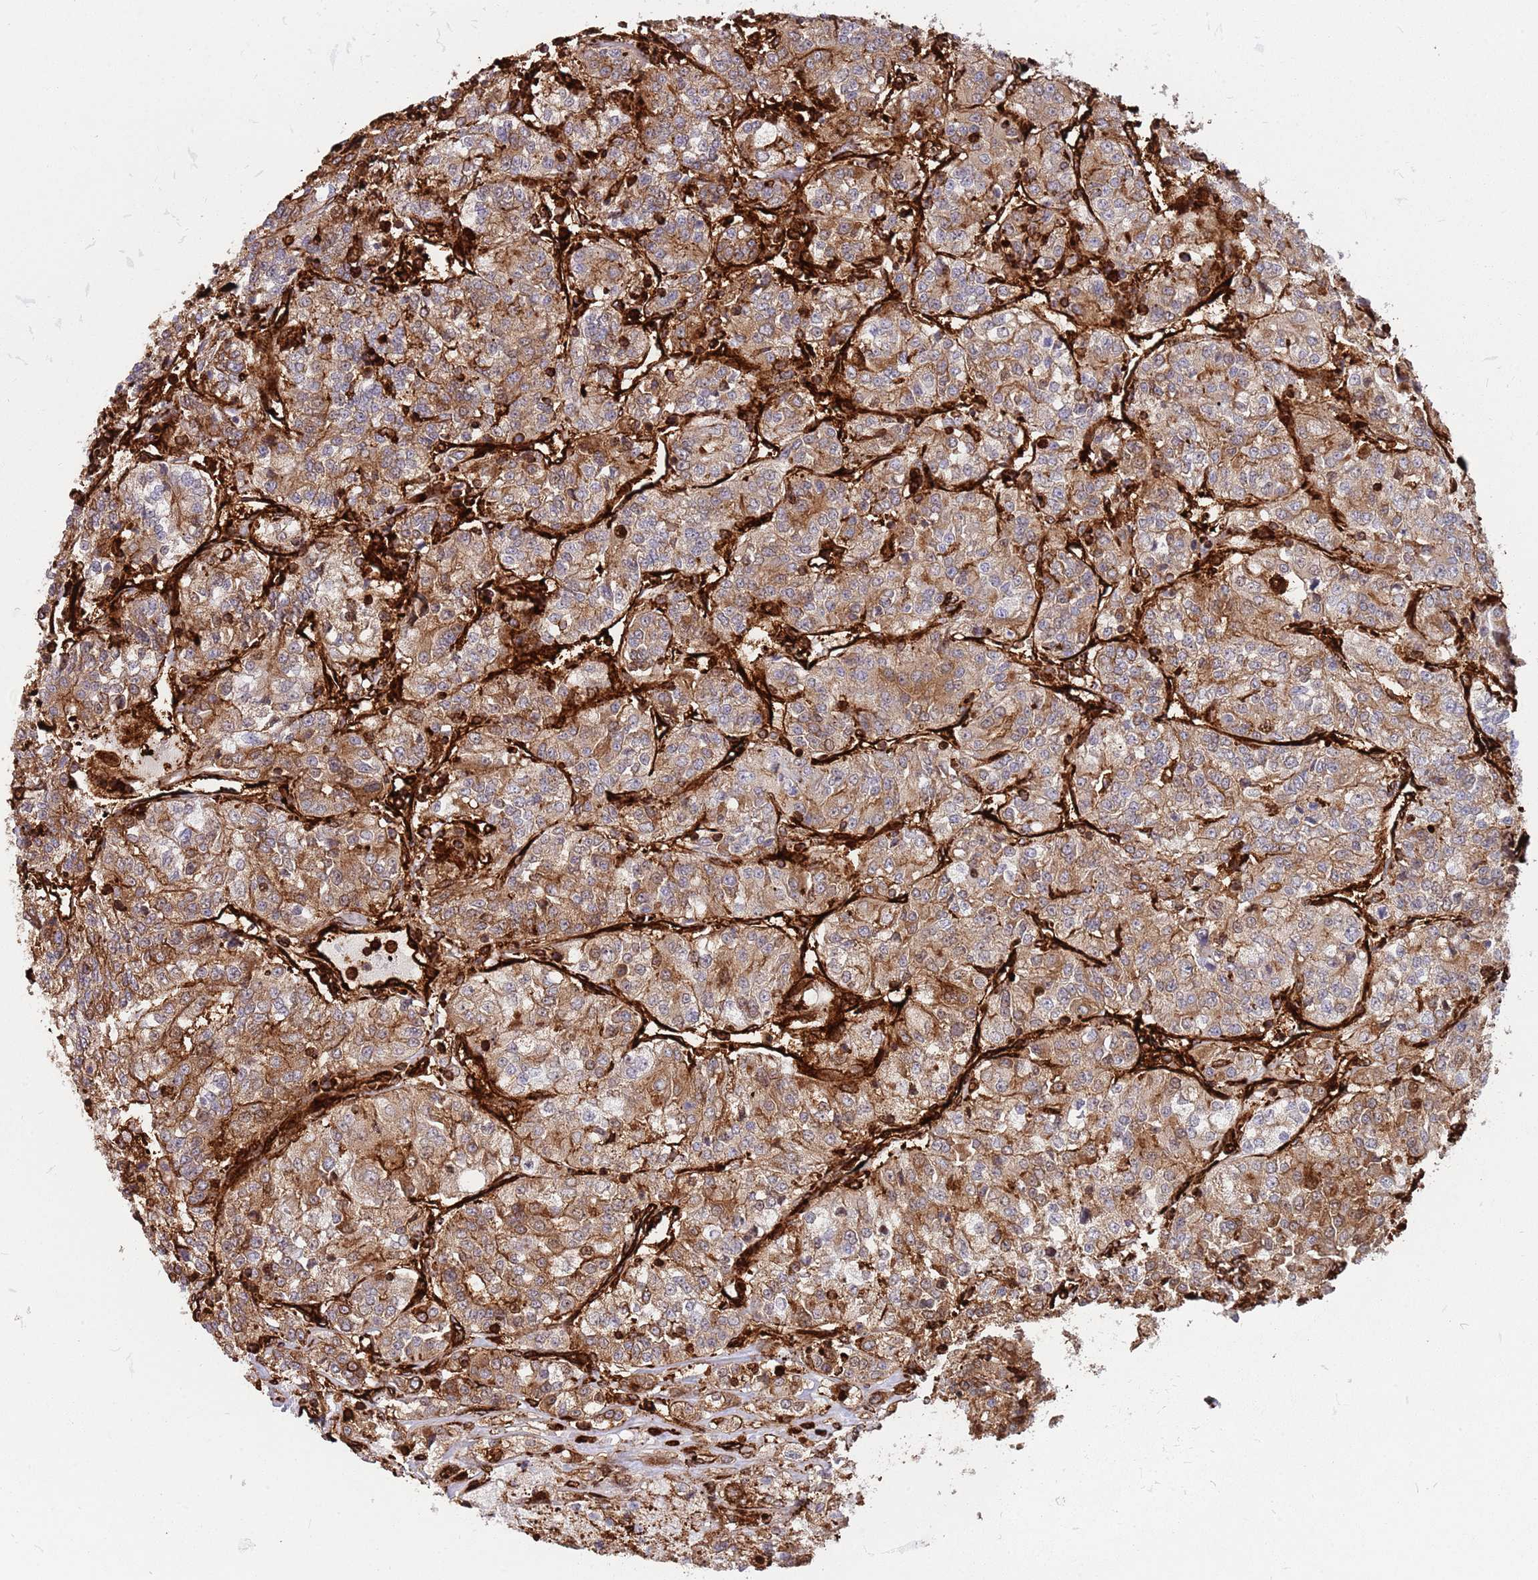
{"staining": {"intensity": "moderate", "quantity": ">75%", "location": "cytoplasmic/membranous"}, "tissue": "renal cancer", "cell_type": "Tumor cells", "image_type": "cancer", "snomed": [{"axis": "morphology", "description": "Adenocarcinoma, NOS"}, {"axis": "topography", "description": "Kidney"}], "caption": "A medium amount of moderate cytoplasmic/membranous expression is identified in approximately >75% of tumor cells in renal cancer tissue.", "gene": "KBTBD7", "patient": {"sex": "female", "age": 63}}